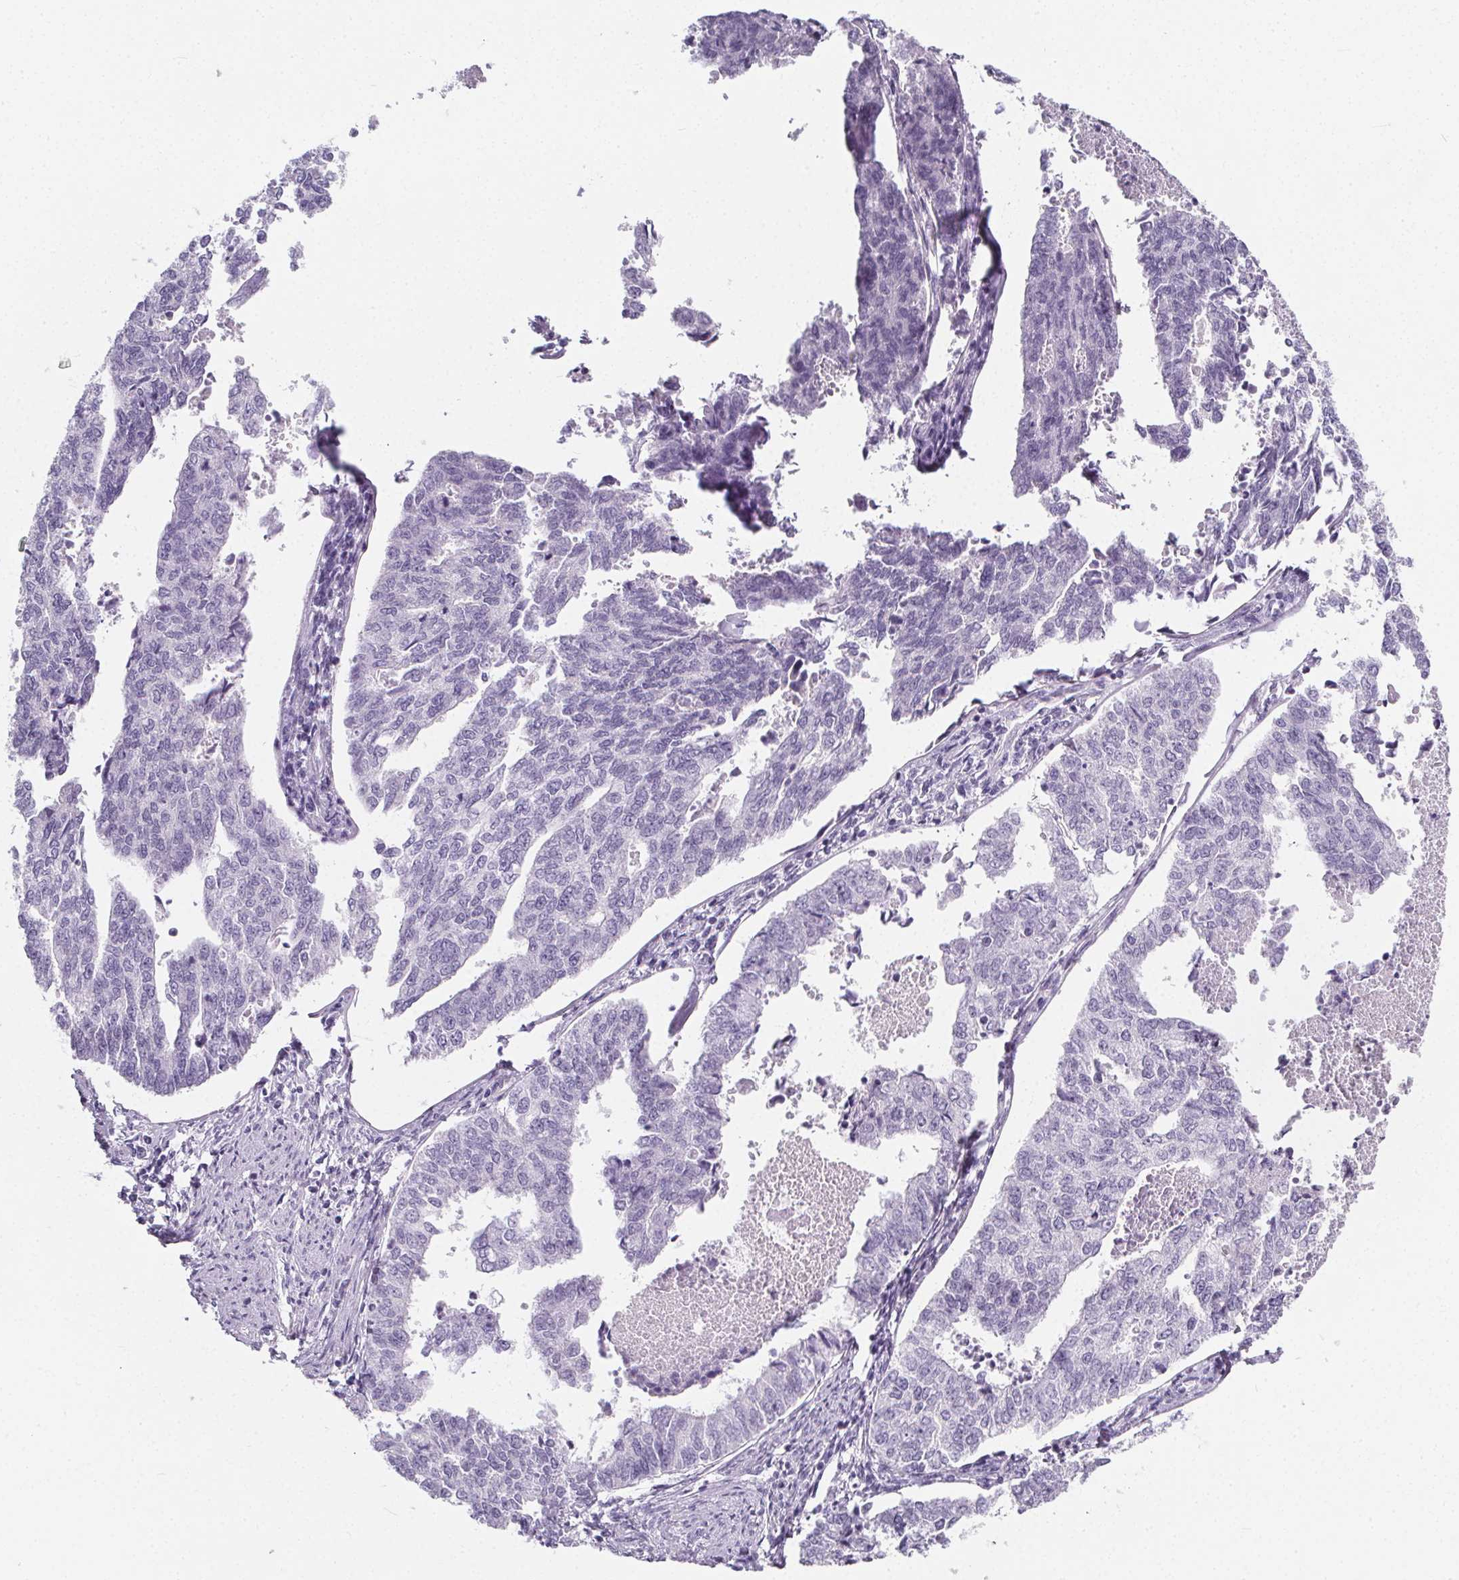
{"staining": {"intensity": "negative", "quantity": "none", "location": "none"}, "tissue": "endometrial cancer", "cell_type": "Tumor cells", "image_type": "cancer", "snomed": [{"axis": "morphology", "description": "Adenocarcinoma, NOS"}, {"axis": "topography", "description": "Endometrium"}], "caption": "Immunohistochemical staining of human endometrial cancer (adenocarcinoma) shows no significant staining in tumor cells. (DAB IHC, high magnification).", "gene": "ADRB1", "patient": {"sex": "female", "age": 73}}